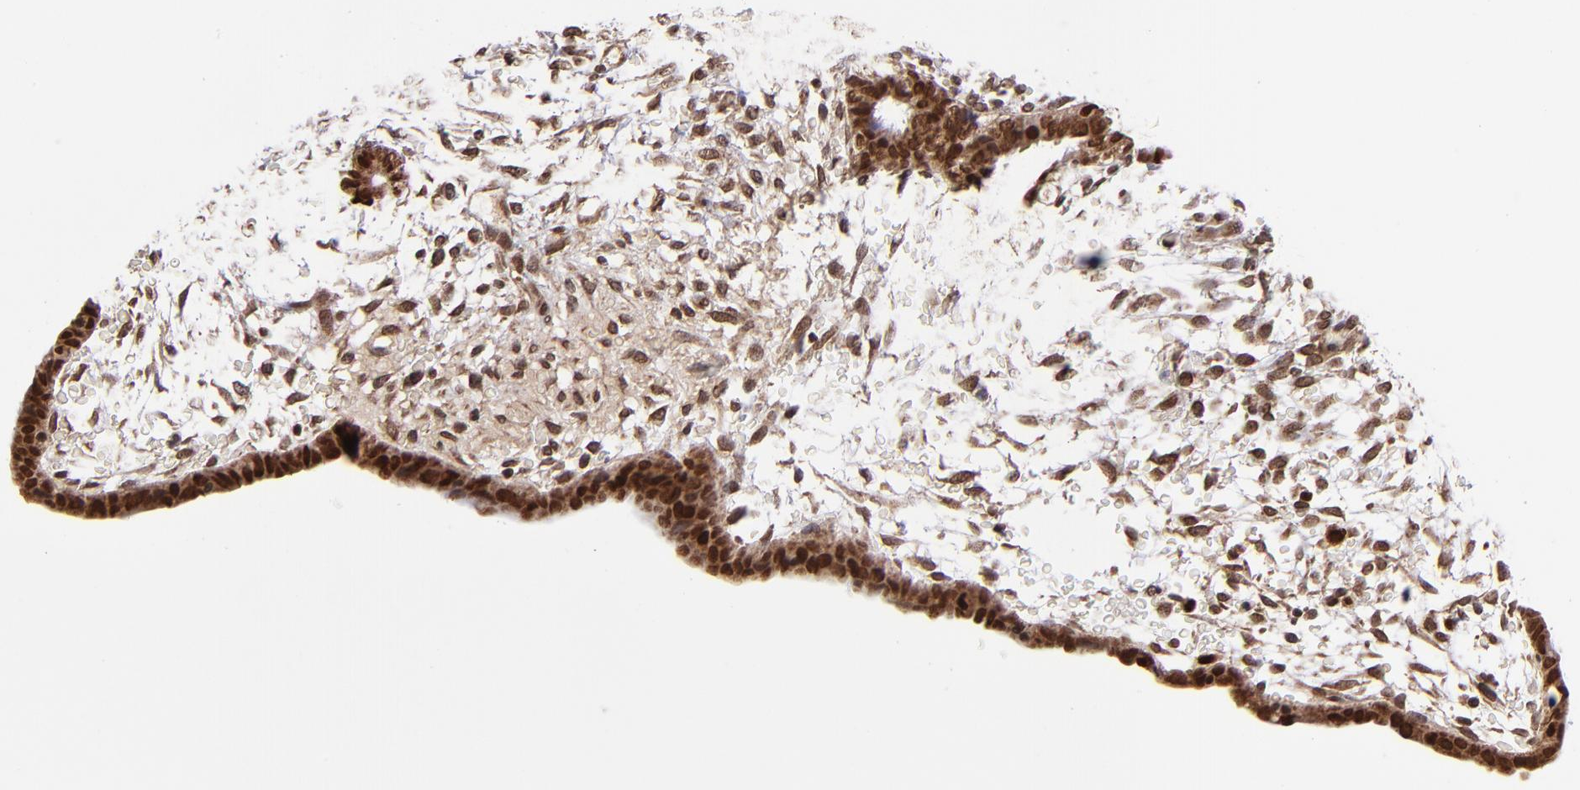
{"staining": {"intensity": "weak", "quantity": "25%-75%", "location": "nuclear"}, "tissue": "endometrium", "cell_type": "Cells in endometrial stroma", "image_type": "normal", "snomed": [{"axis": "morphology", "description": "Normal tissue, NOS"}, {"axis": "topography", "description": "Endometrium"}], "caption": "IHC photomicrograph of benign endometrium: endometrium stained using immunohistochemistry (IHC) shows low levels of weak protein expression localized specifically in the nuclear of cells in endometrial stroma, appearing as a nuclear brown color.", "gene": "TOP1MT", "patient": {"sex": "female", "age": 42}}